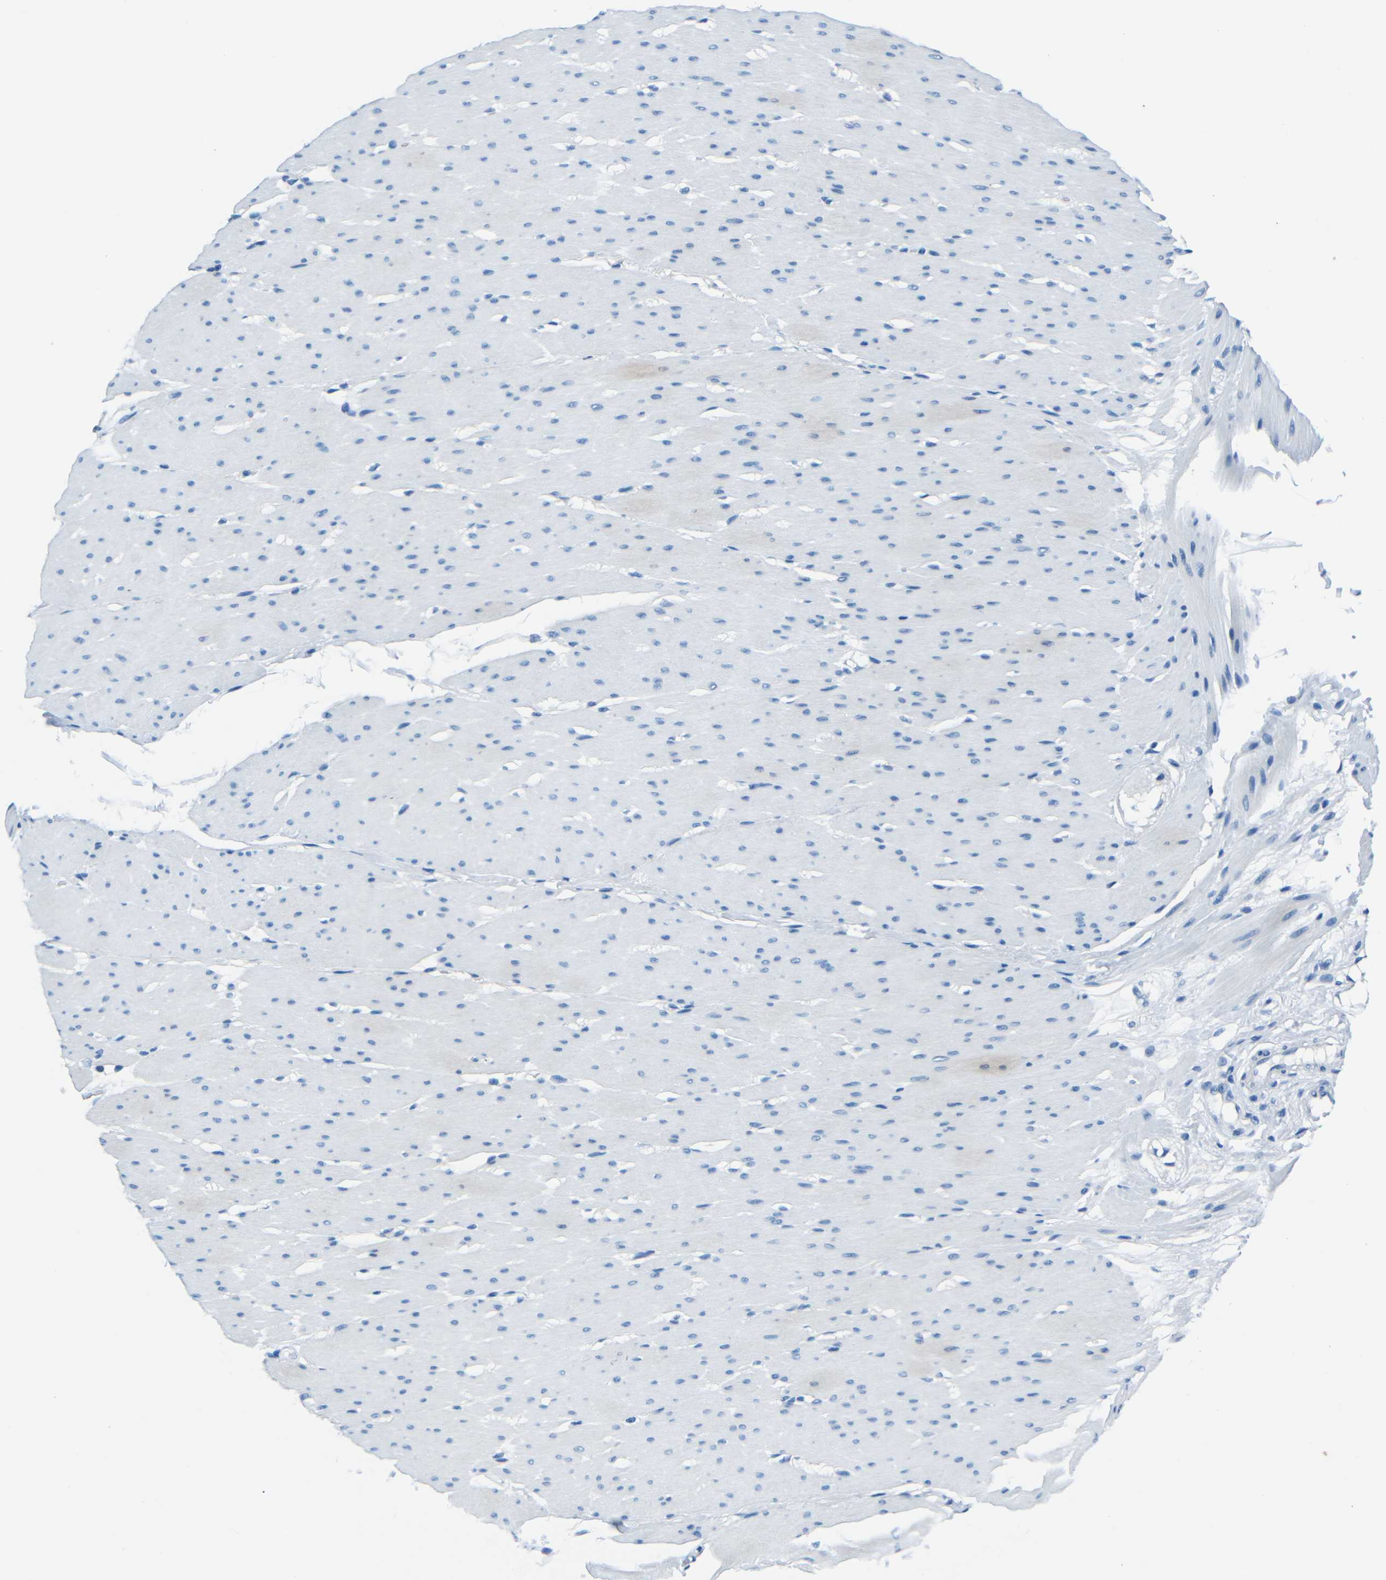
{"staining": {"intensity": "negative", "quantity": "none", "location": "none"}, "tissue": "smooth muscle", "cell_type": "Smooth muscle cells", "image_type": "normal", "snomed": [{"axis": "morphology", "description": "Normal tissue, NOS"}, {"axis": "topography", "description": "Smooth muscle"}, {"axis": "topography", "description": "Colon"}], "caption": "DAB immunohistochemical staining of unremarkable smooth muscle reveals no significant expression in smooth muscle cells.", "gene": "FBN2", "patient": {"sex": "male", "age": 67}}